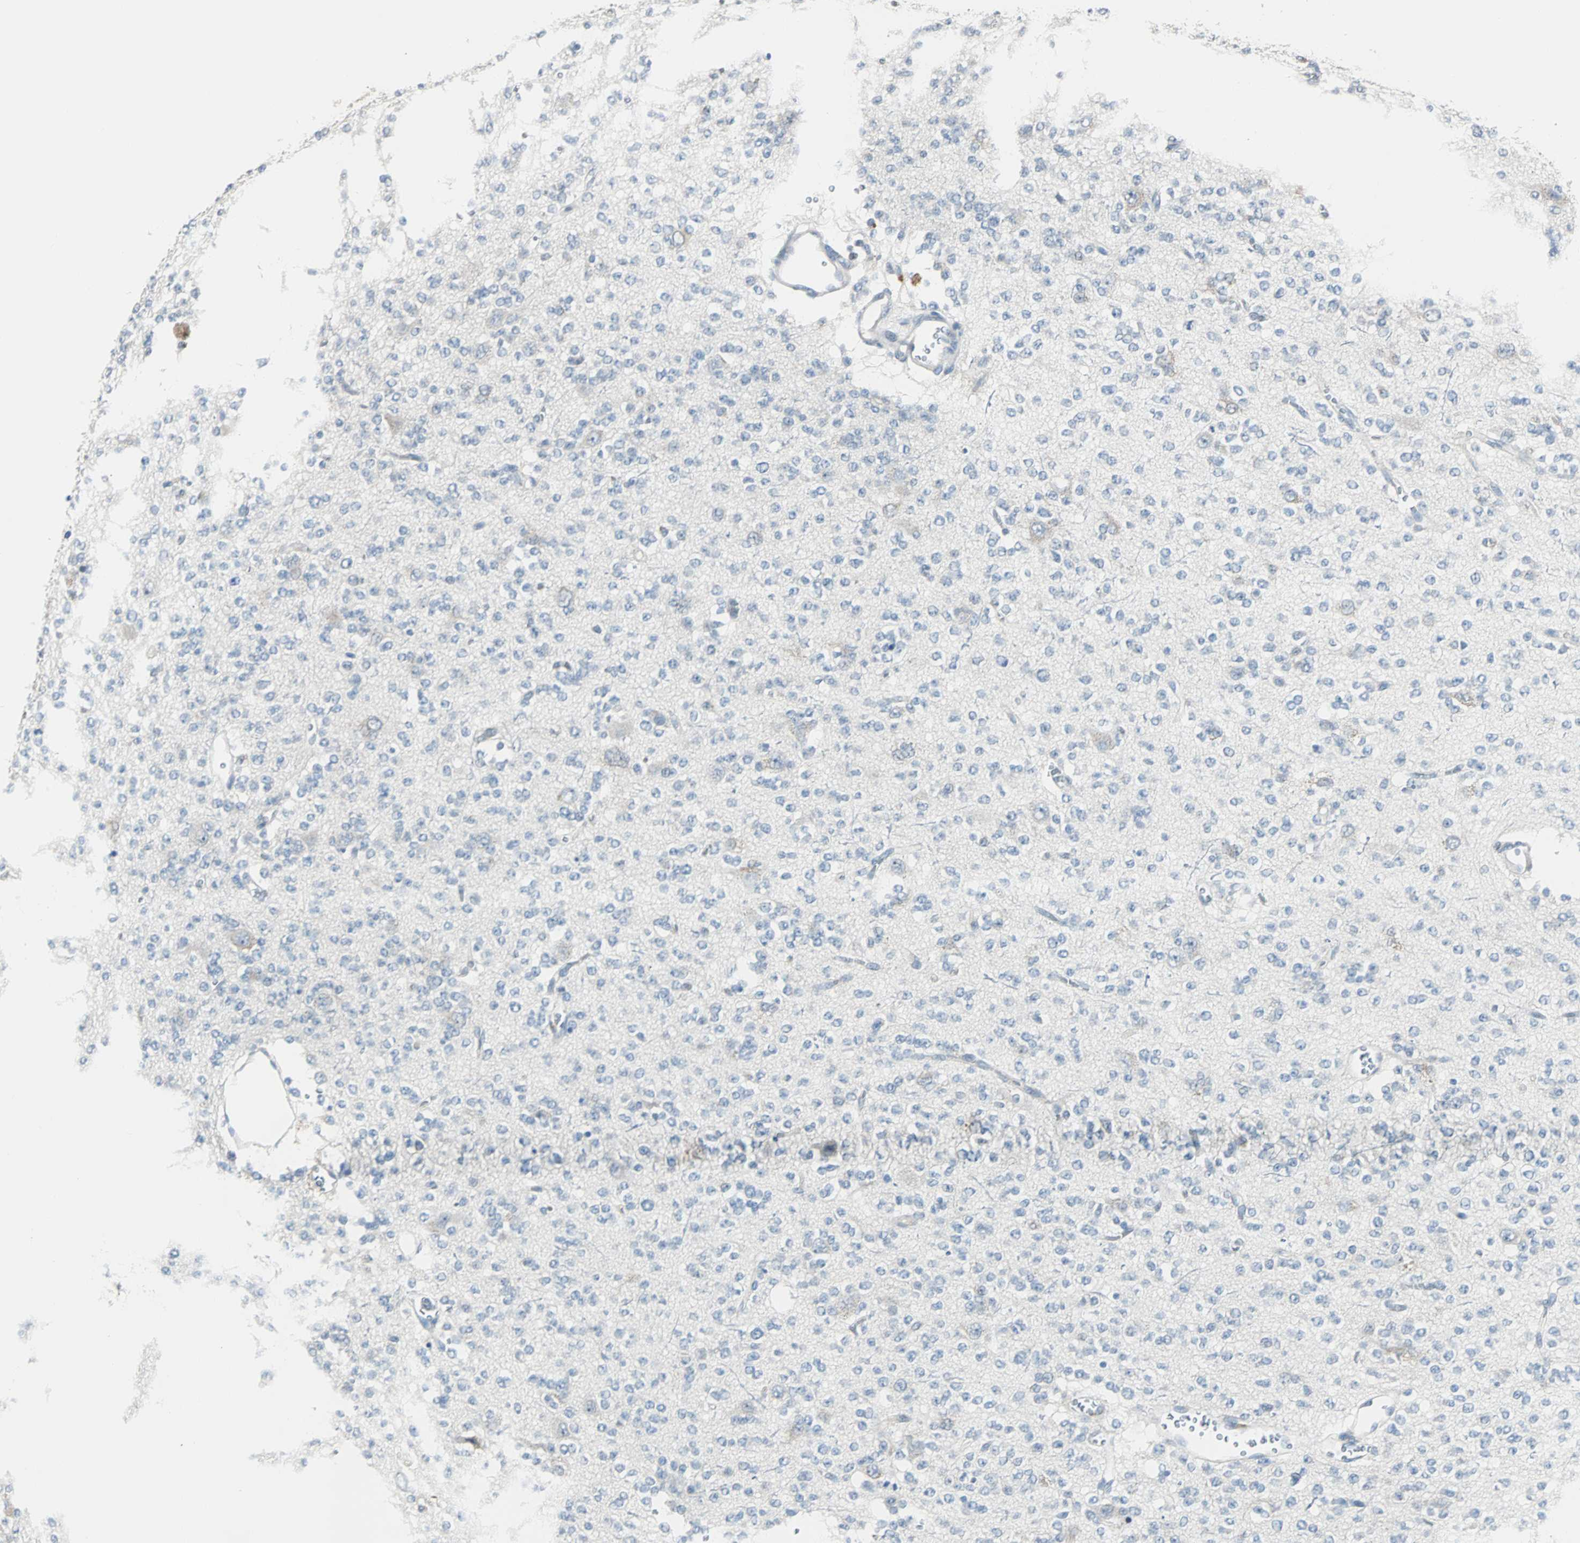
{"staining": {"intensity": "negative", "quantity": "none", "location": "none"}, "tissue": "glioma", "cell_type": "Tumor cells", "image_type": "cancer", "snomed": [{"axis": "morphology", "description": "Glioma, malignant, Low grade"}, {"axis": "topography", "description": "Brain"}], "caption": "Tumor cells are negative for protein expression in human glioma. (DAB immunohistochemistry, high magnification).", "gene": "SOX30", "patient": {"sex": "male", "age": 38}}